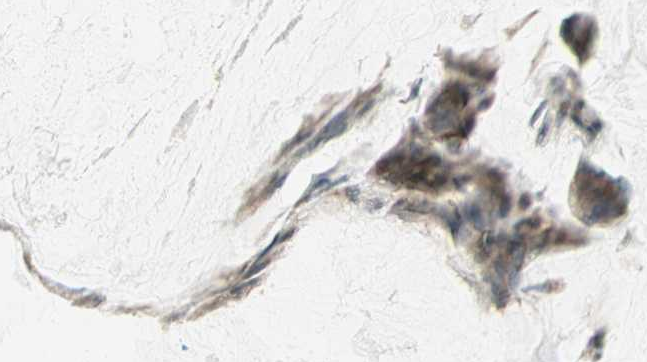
{"staining": {"intensity": "moderate", "quantity": ">75%", "location": "cytoplasmic/membranous,nuclear"}, "tissue": "ovarian cancer", "cell_type": "Tumor cells", "image_type": "cancer", "snomed": [{"axis": "morphology", "description": "Cystadenocarcinoma, mucinous, NOS"}, {"axis": "topography", "description": "Ovary"}], "caption": "Moderate cytoplasmic/membranous and nuclear protein staining is present in about >75% of tumor cells in ovarian cancer (mucinous cystadenocarcinoma).", "gene": "PSMC4", "patient": {"sex": "female", "age": 39}}